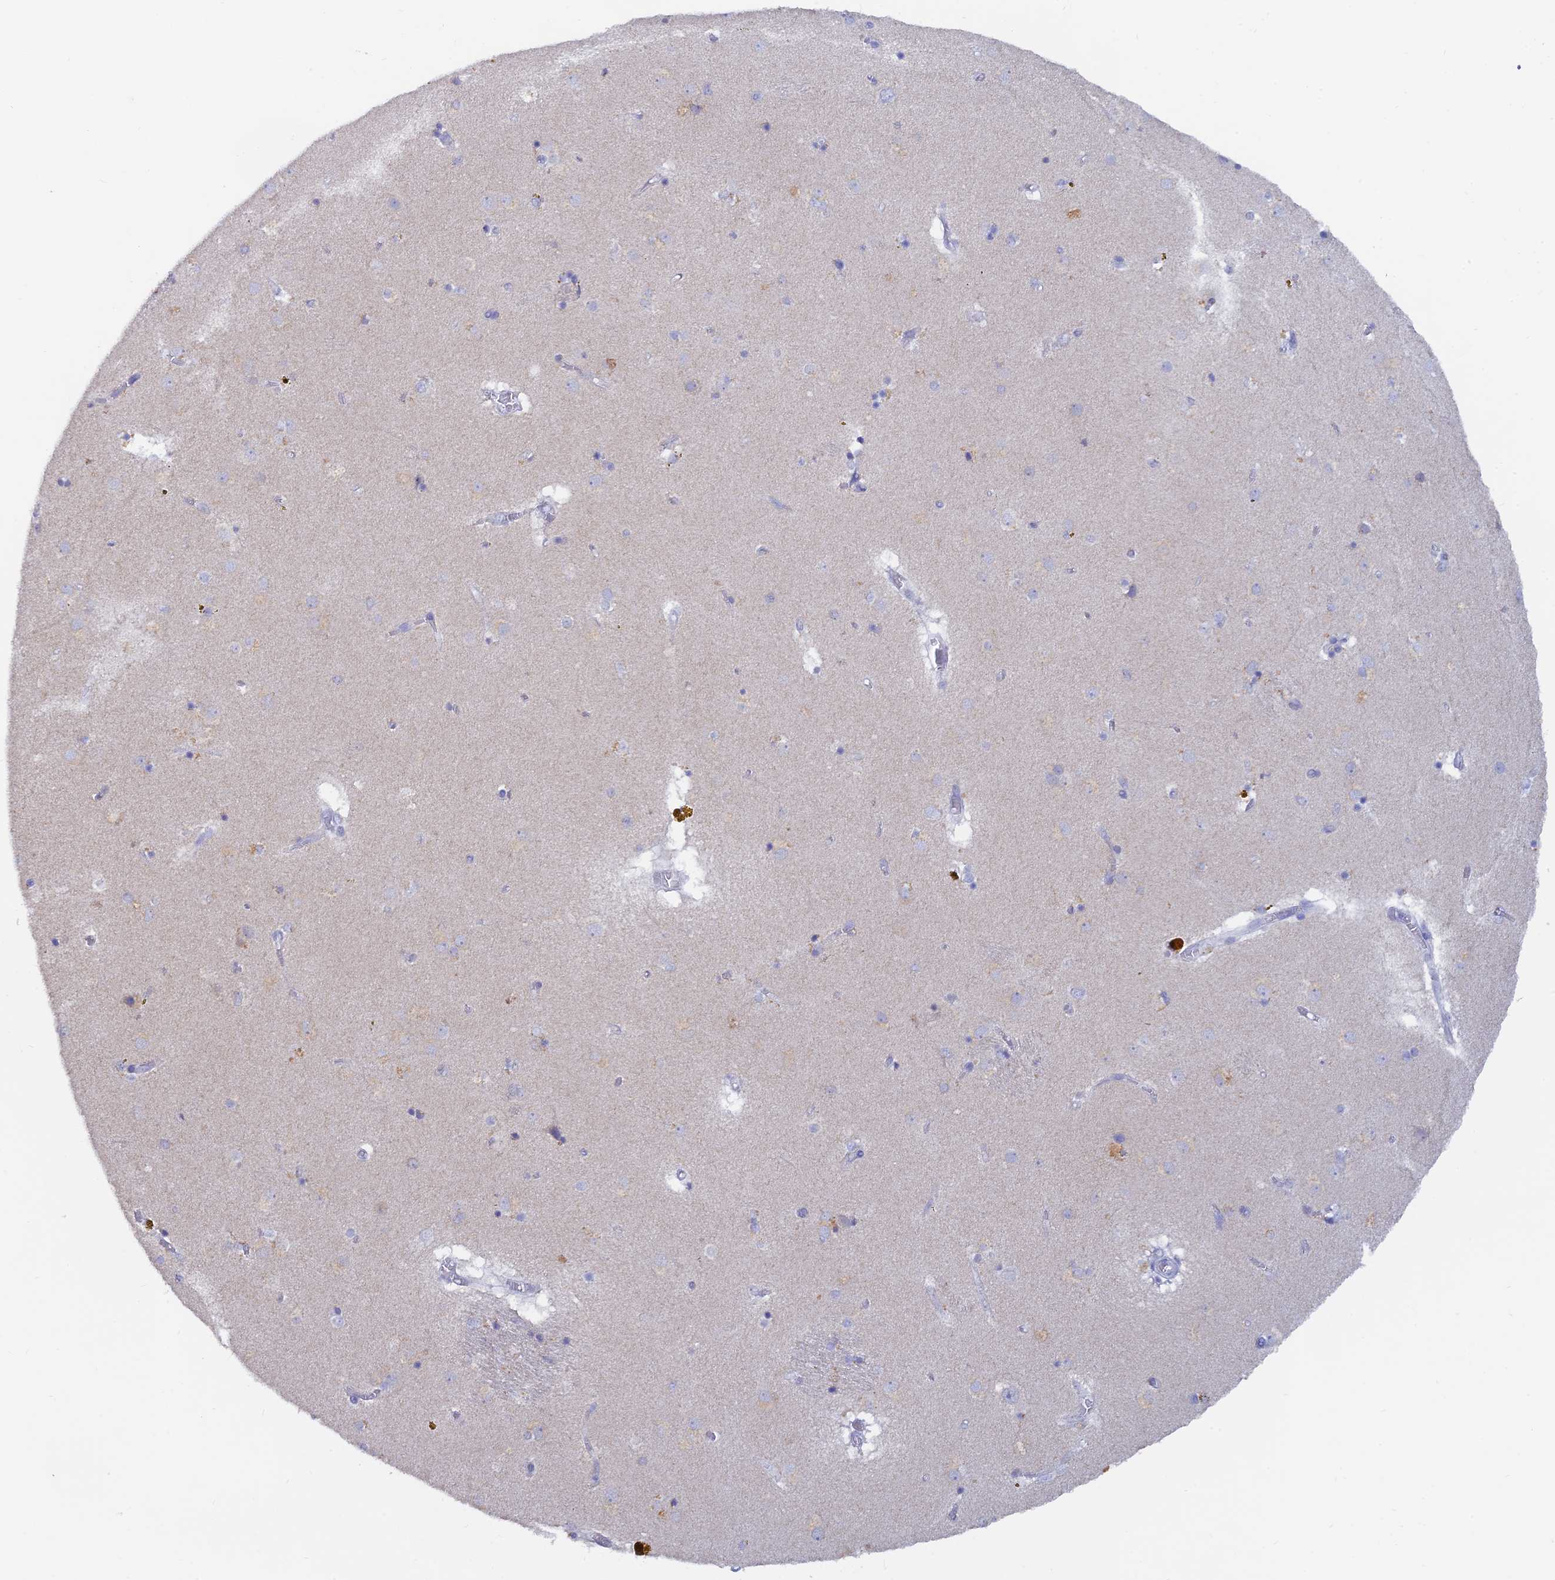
{"staining": {"intensity": "strong", "quantity": "<25%", "location": "cytoplasmic/membranous"}, "tissue": "caudate", "cell_type": "Glial cells", "image_type": "normal", "snomed": [{"axis": "morphology", "description": "Normal tissue, NOS"}, {"axis": "topography", "description": "Lateral ventricle wall"}], "caption": "Glial cells reveal strong cytoplasmic/membranous expression in approximately <25% of cells in normal caudate.", "gene": "LRIF1", "patient": {"sex": "male", "age": 70}}